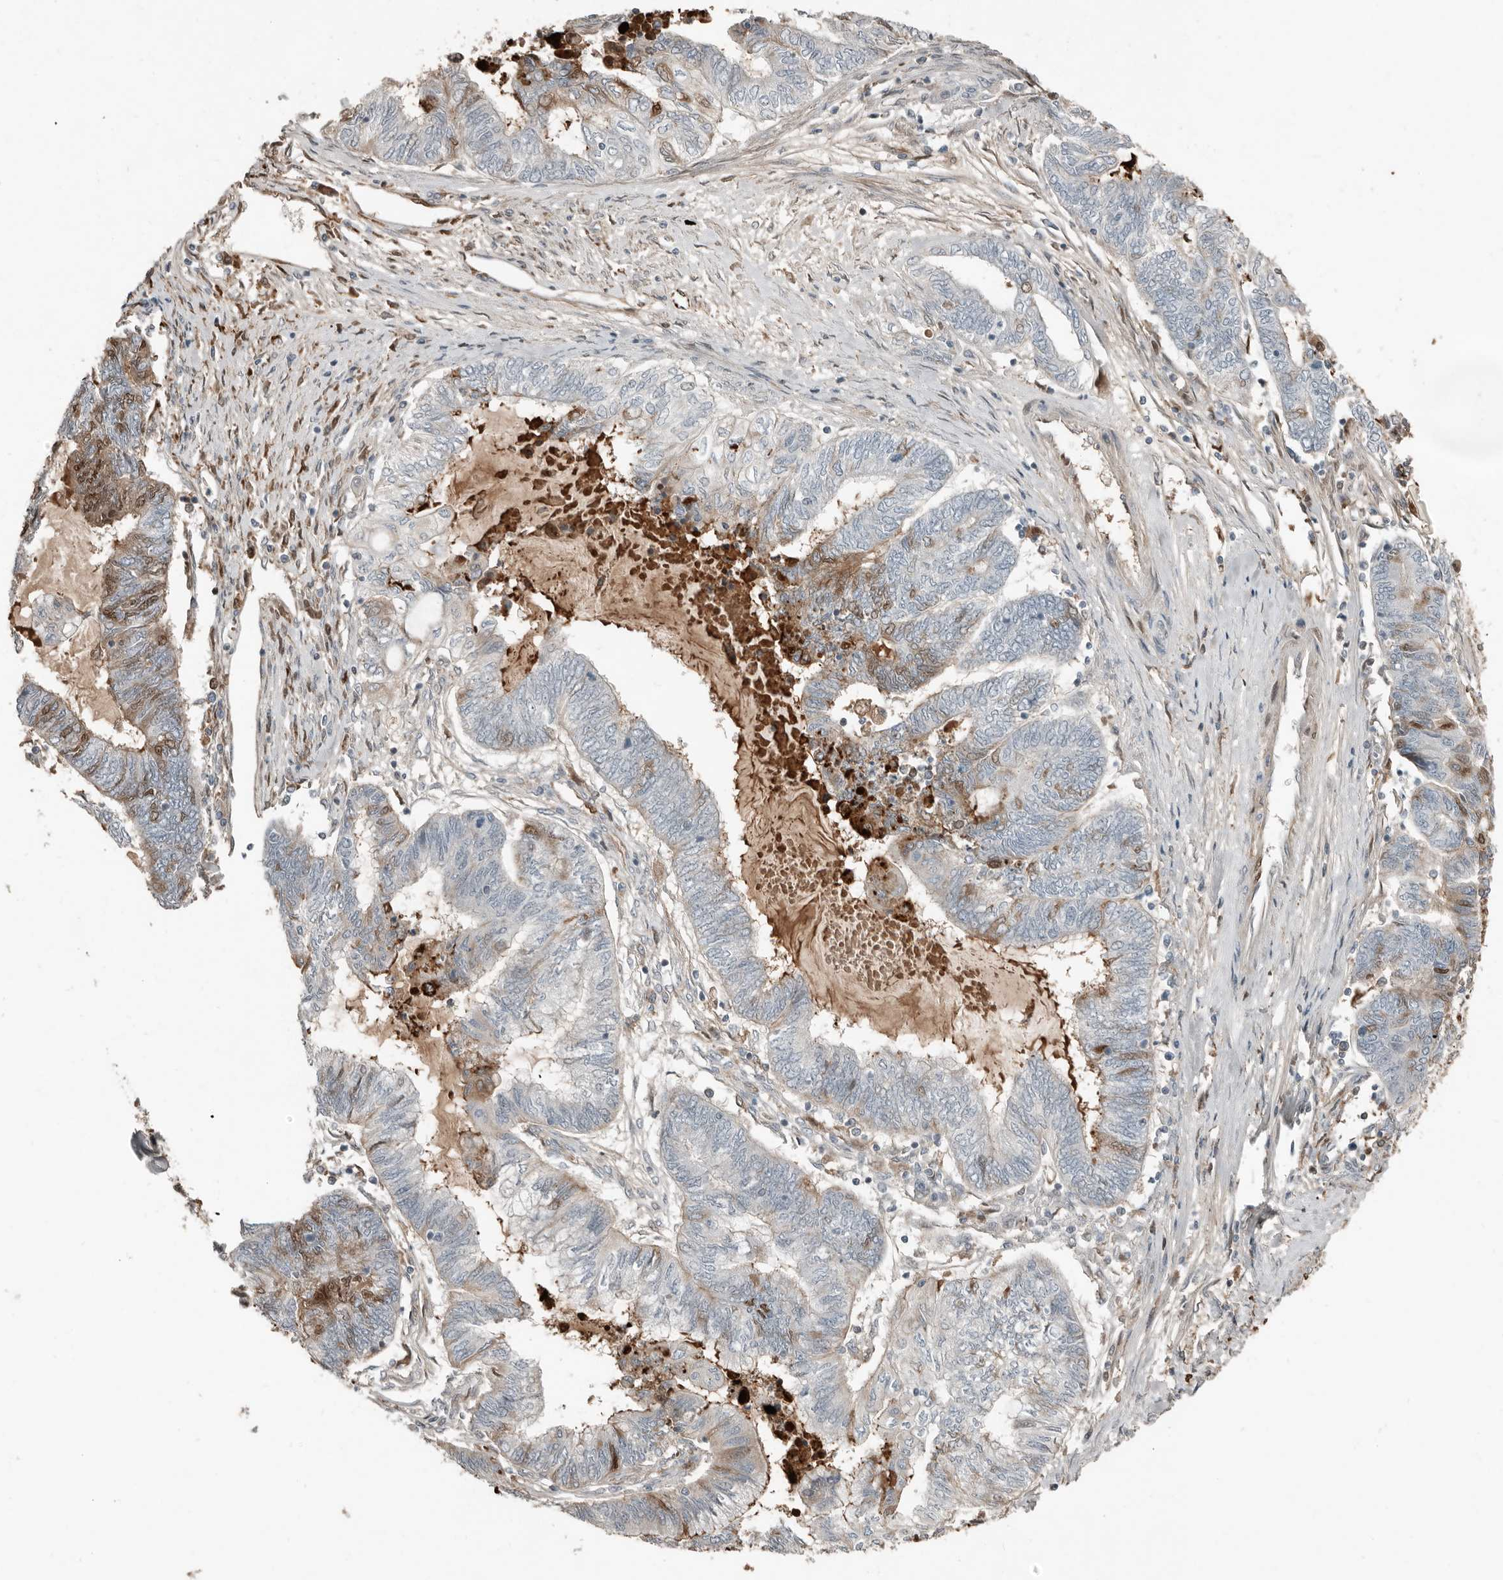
{"staining": {"intensity": "moderate", "quantity": "<25%", "location": "cytoplasmic/membranous"}, "tissue": "endometrial cancer", "cell_type": "Tumor cells", "image_type": "cancer", "snomed": [{"axis": "morphology", "description": "Adenocarcinoma, NOS"}, {"axis": "topography", "description": "Uterus"}, {"axis": "topography", "description": "Endometrium"}], "caption": "There is low levels of moderate cytoplasmic/membranous positivity in tumor cells of adenocarcinoma (endometrial), as demonstrated by immunohistochemical staining (brown color).", "gene": "KLHL38", "patient": {"sex": "female", "age": 70}}